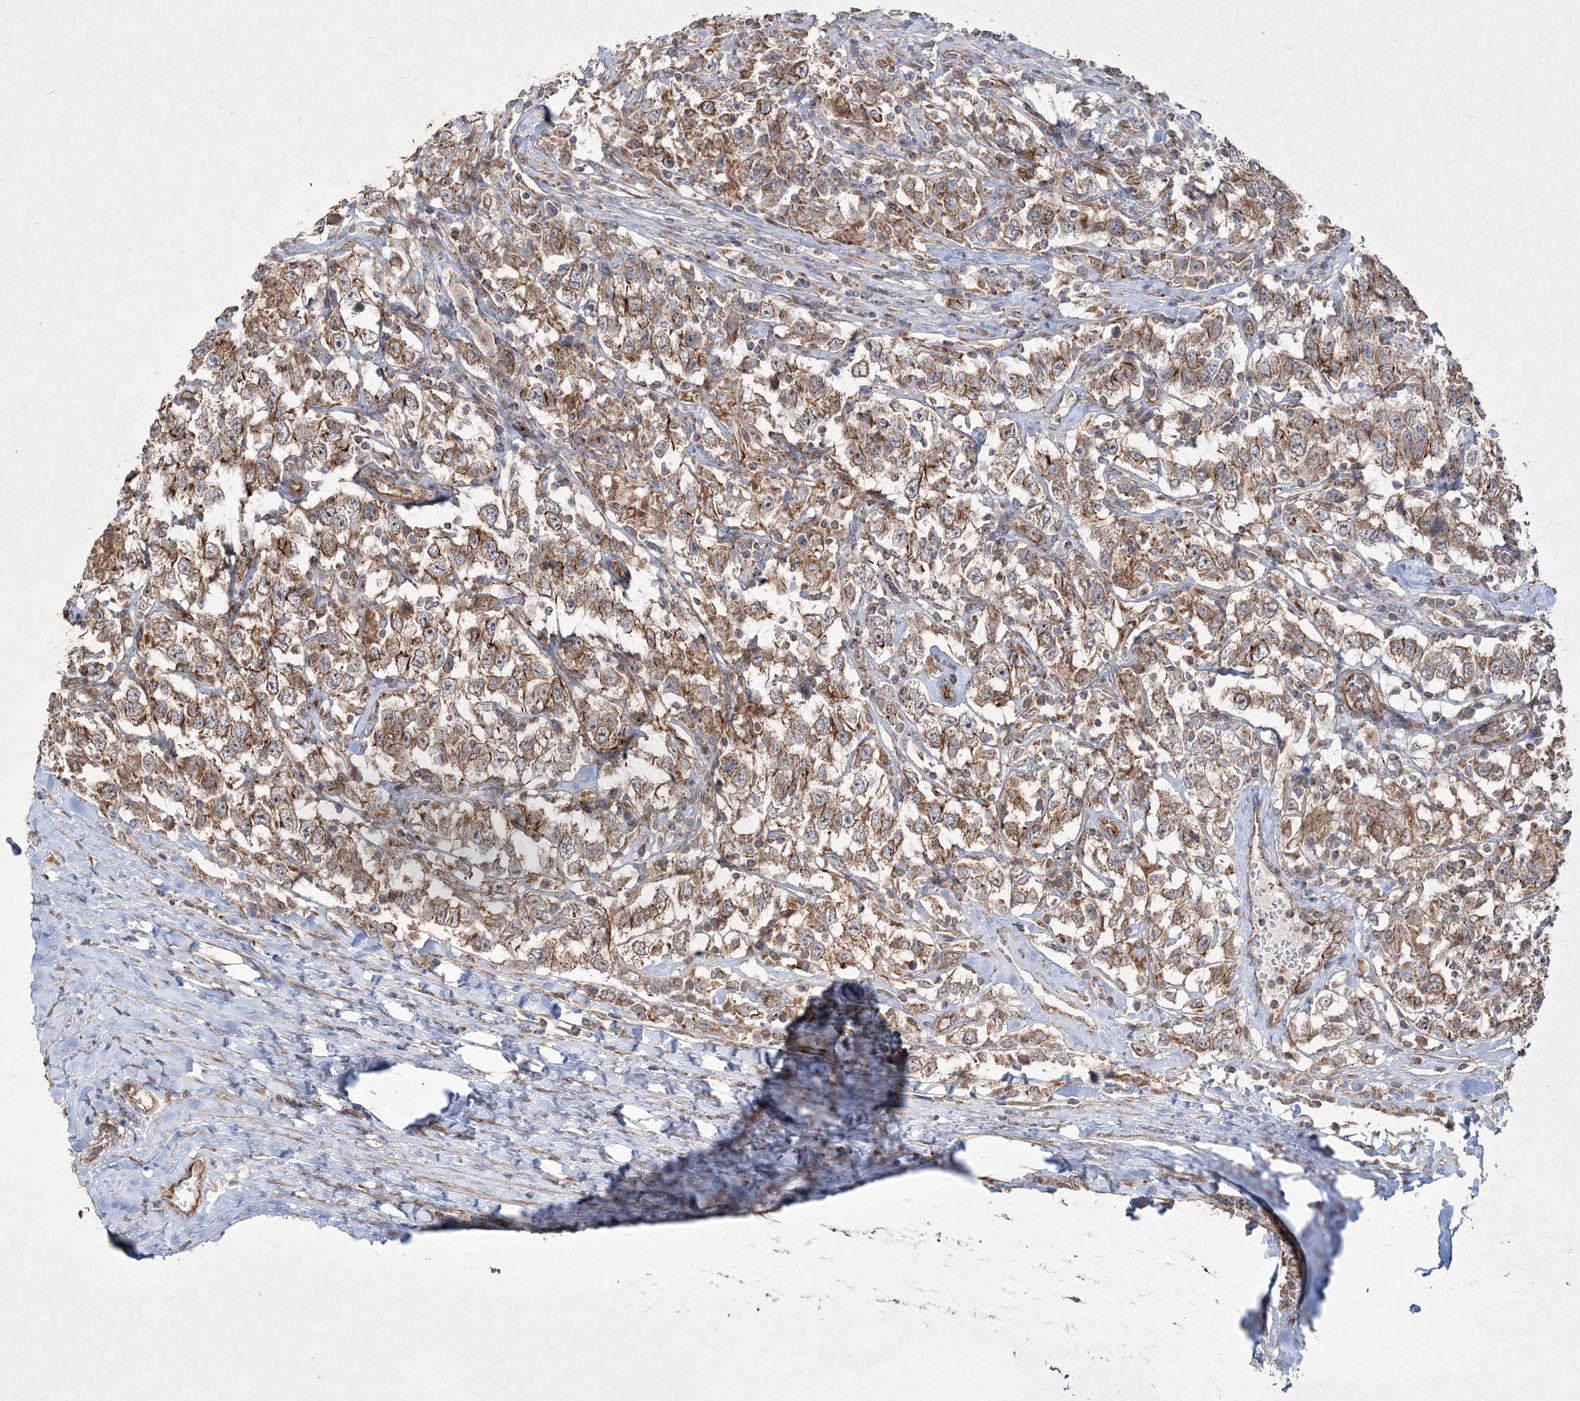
{"staining": {"intensity": "moderate", "quantity": ">75%", "location": "cytoplasmic/membranous"}, "tissue": "testis cancer", "cell_type": "Tumor cells", "image_type": "cancer", "snomed": [{"axis": "morphology", "description": "Seminoma, NOS"}, {"axis": "topography", "description": "Testis"}], "caption": "Immunohistochemistry histopathology image of neoplastic tissue: human testis cancer stained using immunohistochemistry (IHC) displays medium levels of moderate protein expression localized specifically in the cytoplasmic/membranous of tumor cells, appearing as a cytoplasmic/membranous brown color.", "gene": "TTC7A", "patient": {"sex": "male", "age": 41}}